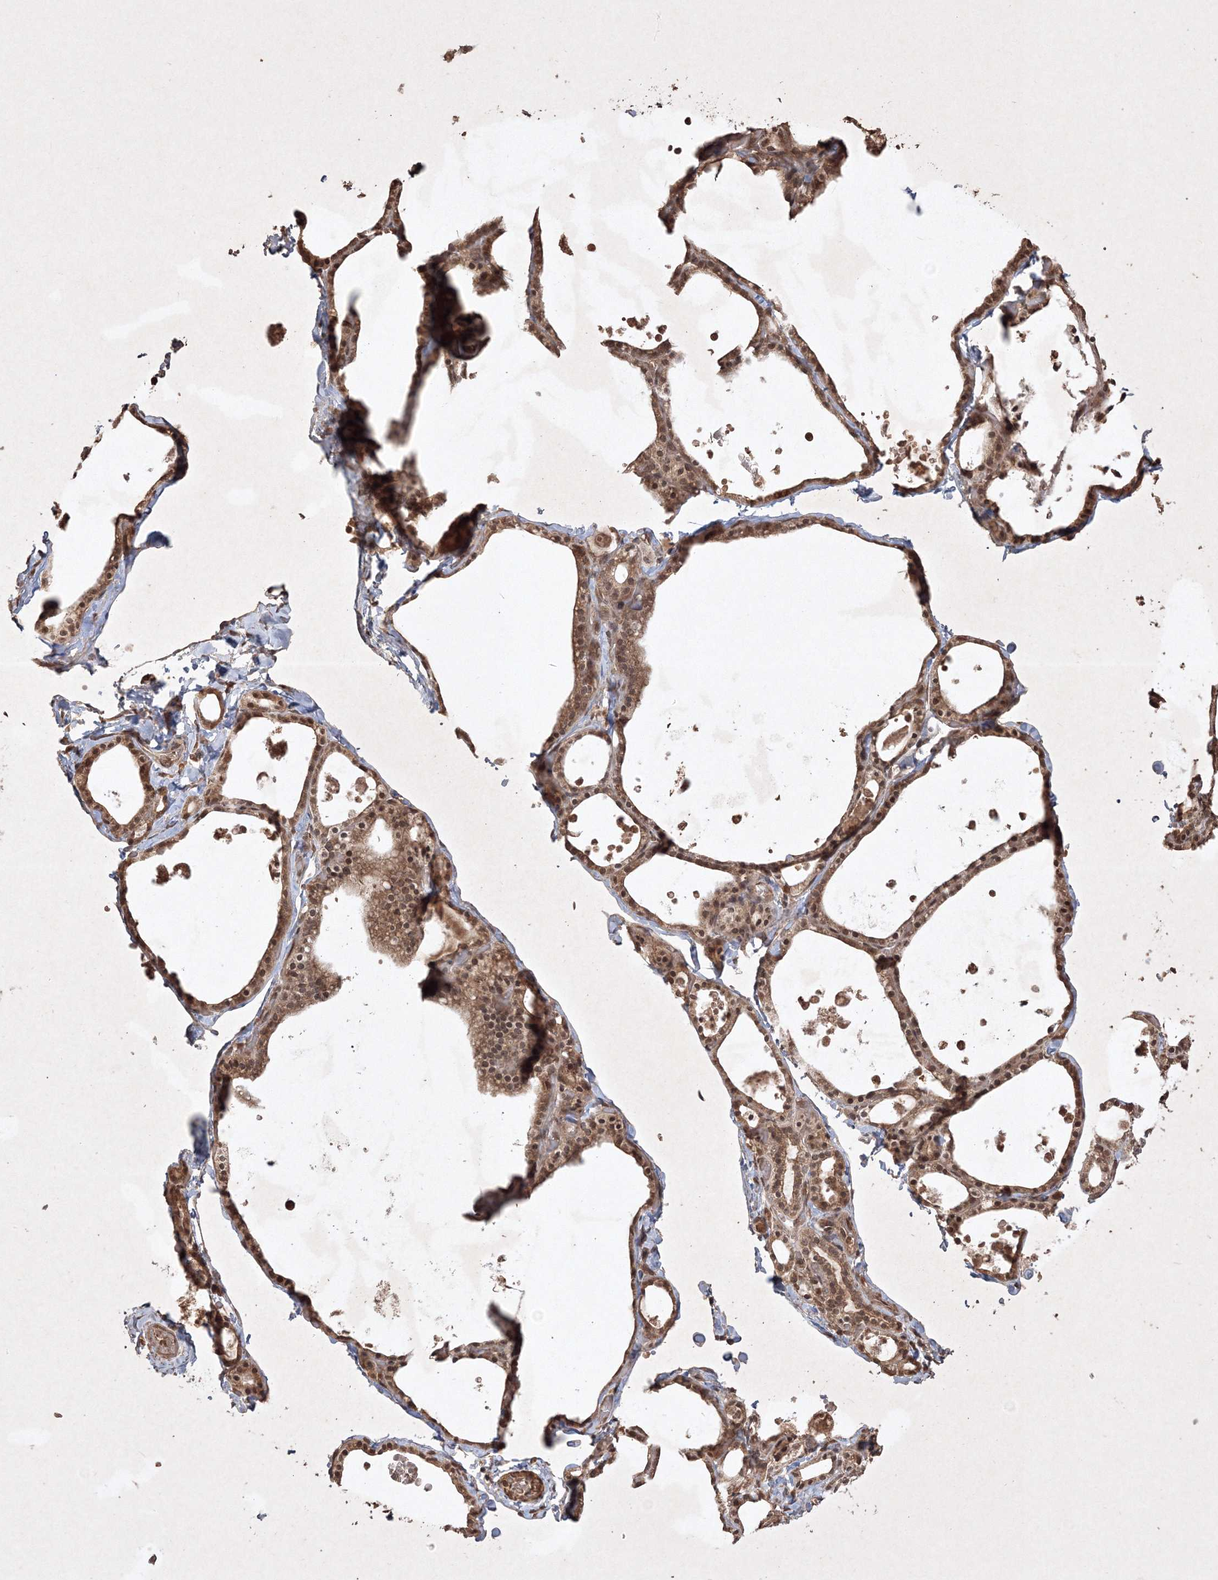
{"staining": {"intensity": "moderate", "quantity": ">75%", "location": "cytoplasmic/membranous,nuclear"}, "tissue": "thyroid gland", "cell_type": "Glandular cells", "image_type": "normal", "snomed": [{"axis": "morphology", "description": "Normal tissue, NOS"}, {"axis": "topography", "description": "Thyroid gland"}], "caption": "Human thyroid gland stained with a brown dye displays moderate cytoplasmic/membranous,nuclear positive expression in approximately >75% of glandular cells.", "gene": "PELI3", "patient": {"sex": "male", "age": 56}}